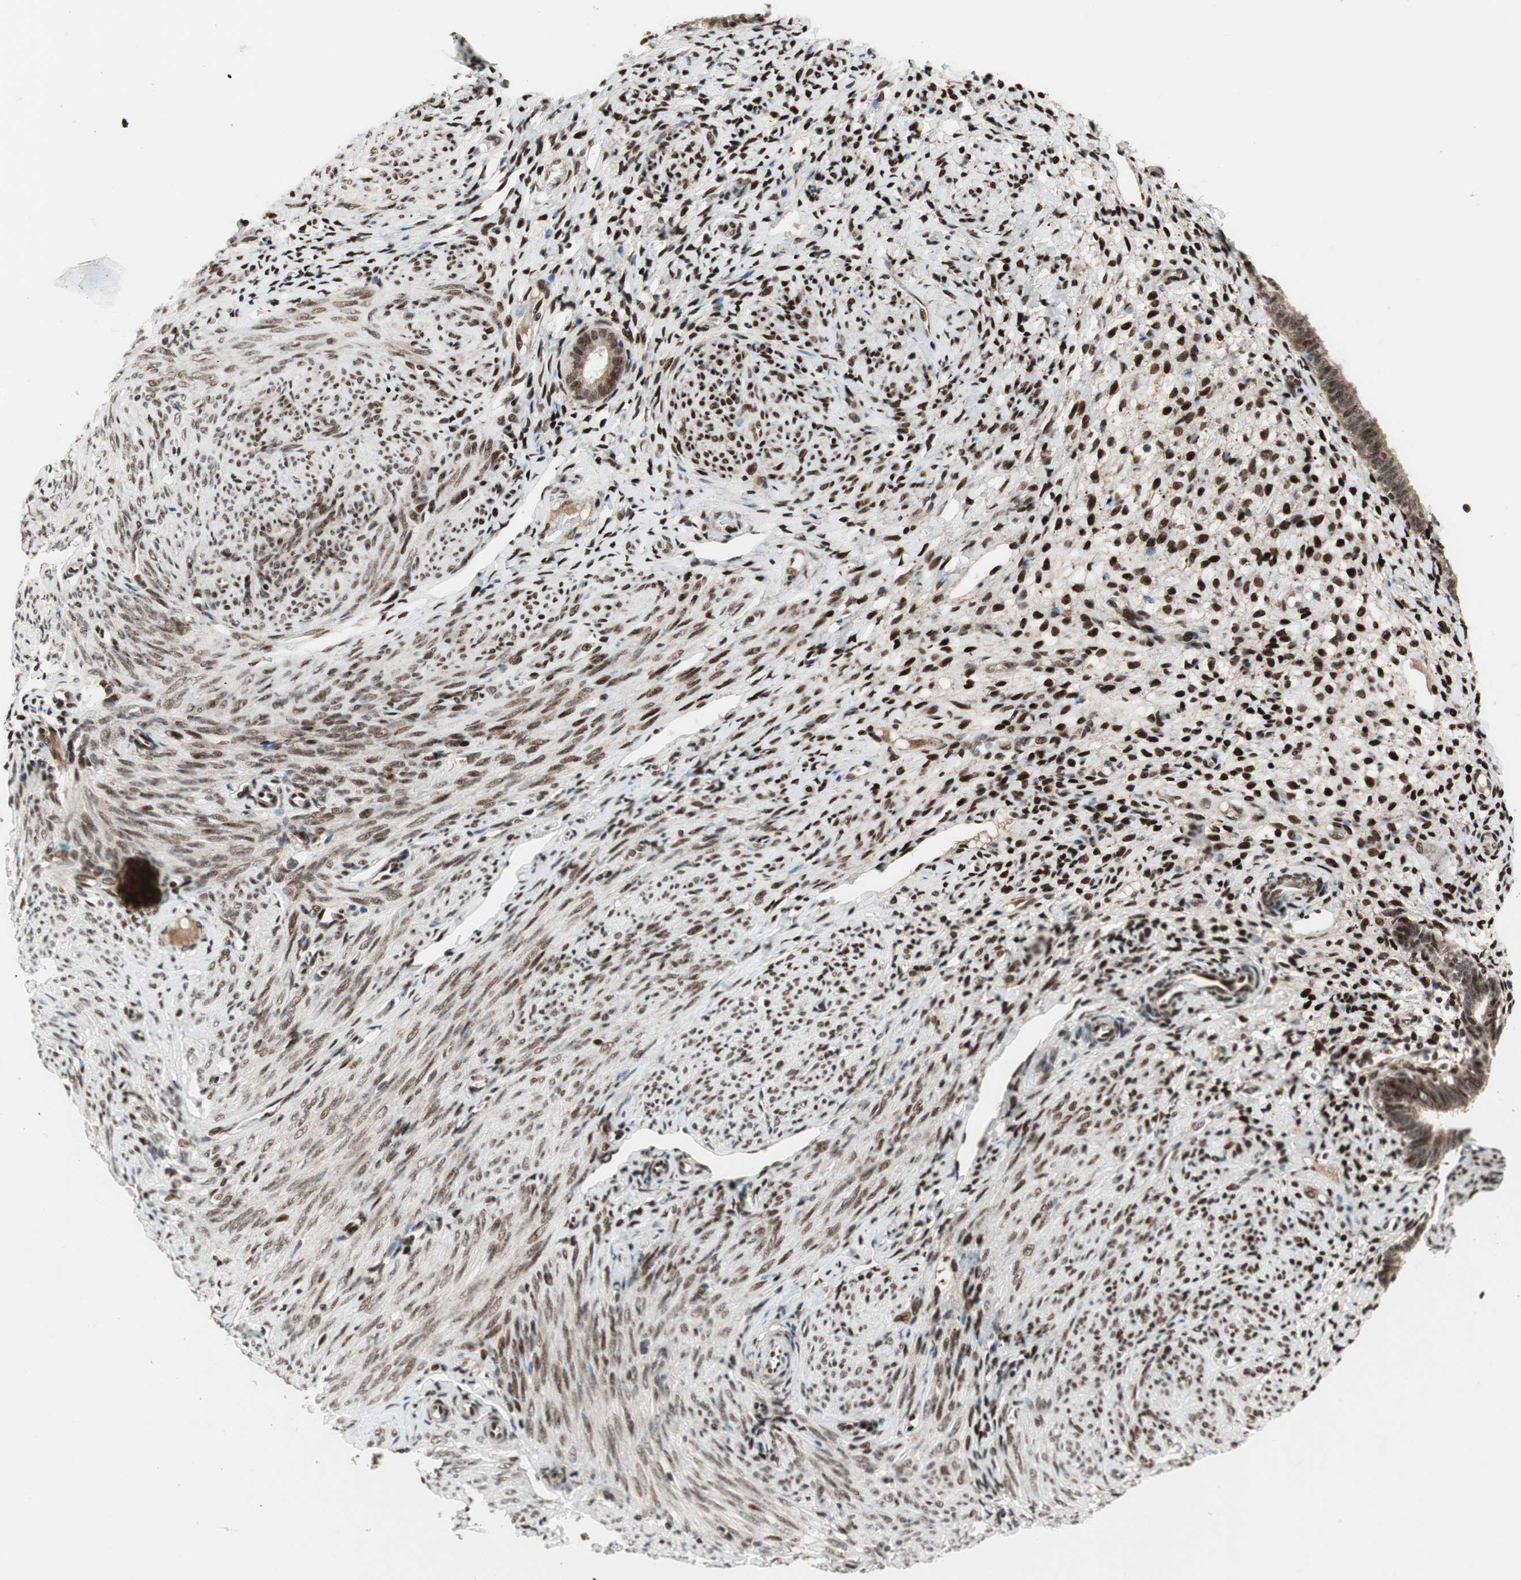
{"staining": {"intensity": "strong", "quantity": ">75%", "location": "nuclear"}, "tissue": "endometrium", "cell_type": "Cells in endometrial stroma", "image_type": "normal", "snomed": [{"axis": "morphology", "description": "Normal tissue, NOS"}, {"axis": "topography", "description": "Endometrium"}], "caption": "Immunohistochemical staining of benign human endometrium reveals >75% levels of strong nuclear protein expression in approximately >75% of cells in endometrial stroma.", "gene": "TCF12", "patient": {"sex": "female", "age": 61}}